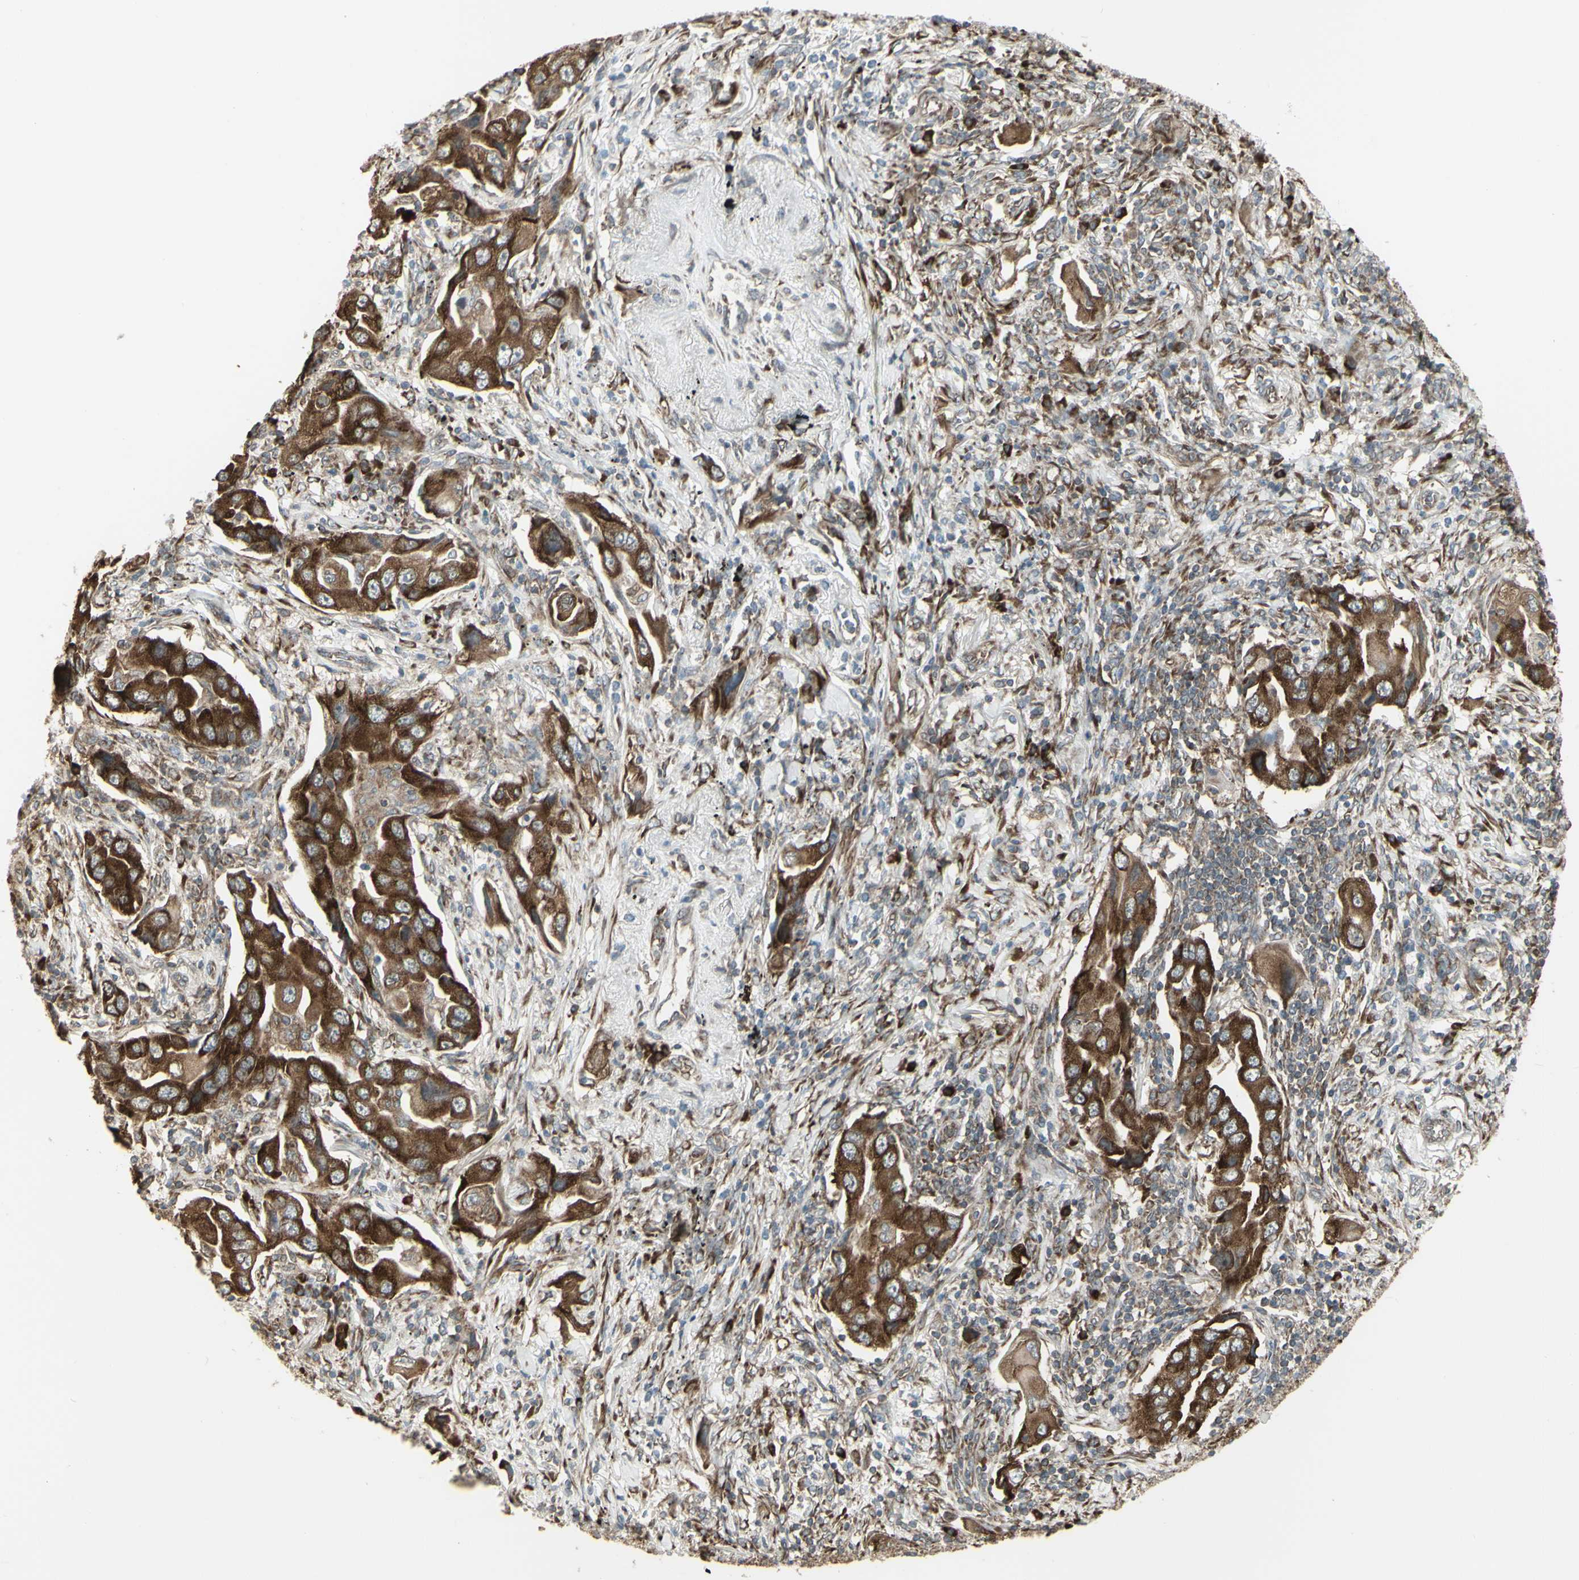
{"staining": {"intensity": "strong", "quantity": ">75%", "location": "cytoplasmic/membranous"}, "tissue": "lung cancer", "cell_type": "Tumor cells", "image_type": "cancer", "snomed": [{"axis": "morphology", "description": "Adenocarcinoma, NOS"}, {"axis": "topography", "description": "Lung"}], "caption": "This micrograph displays lung cancer (adenocarcinoma) stained with immunohistochemistry (IHC) to label a protein in brown. The cytoplasmic/membranous of tumor cells show strong positivity for the protein. Nuclei are counter-stained blue.", "gene": "FKBP3", "patient": {"sex": "female", "age": 65}}